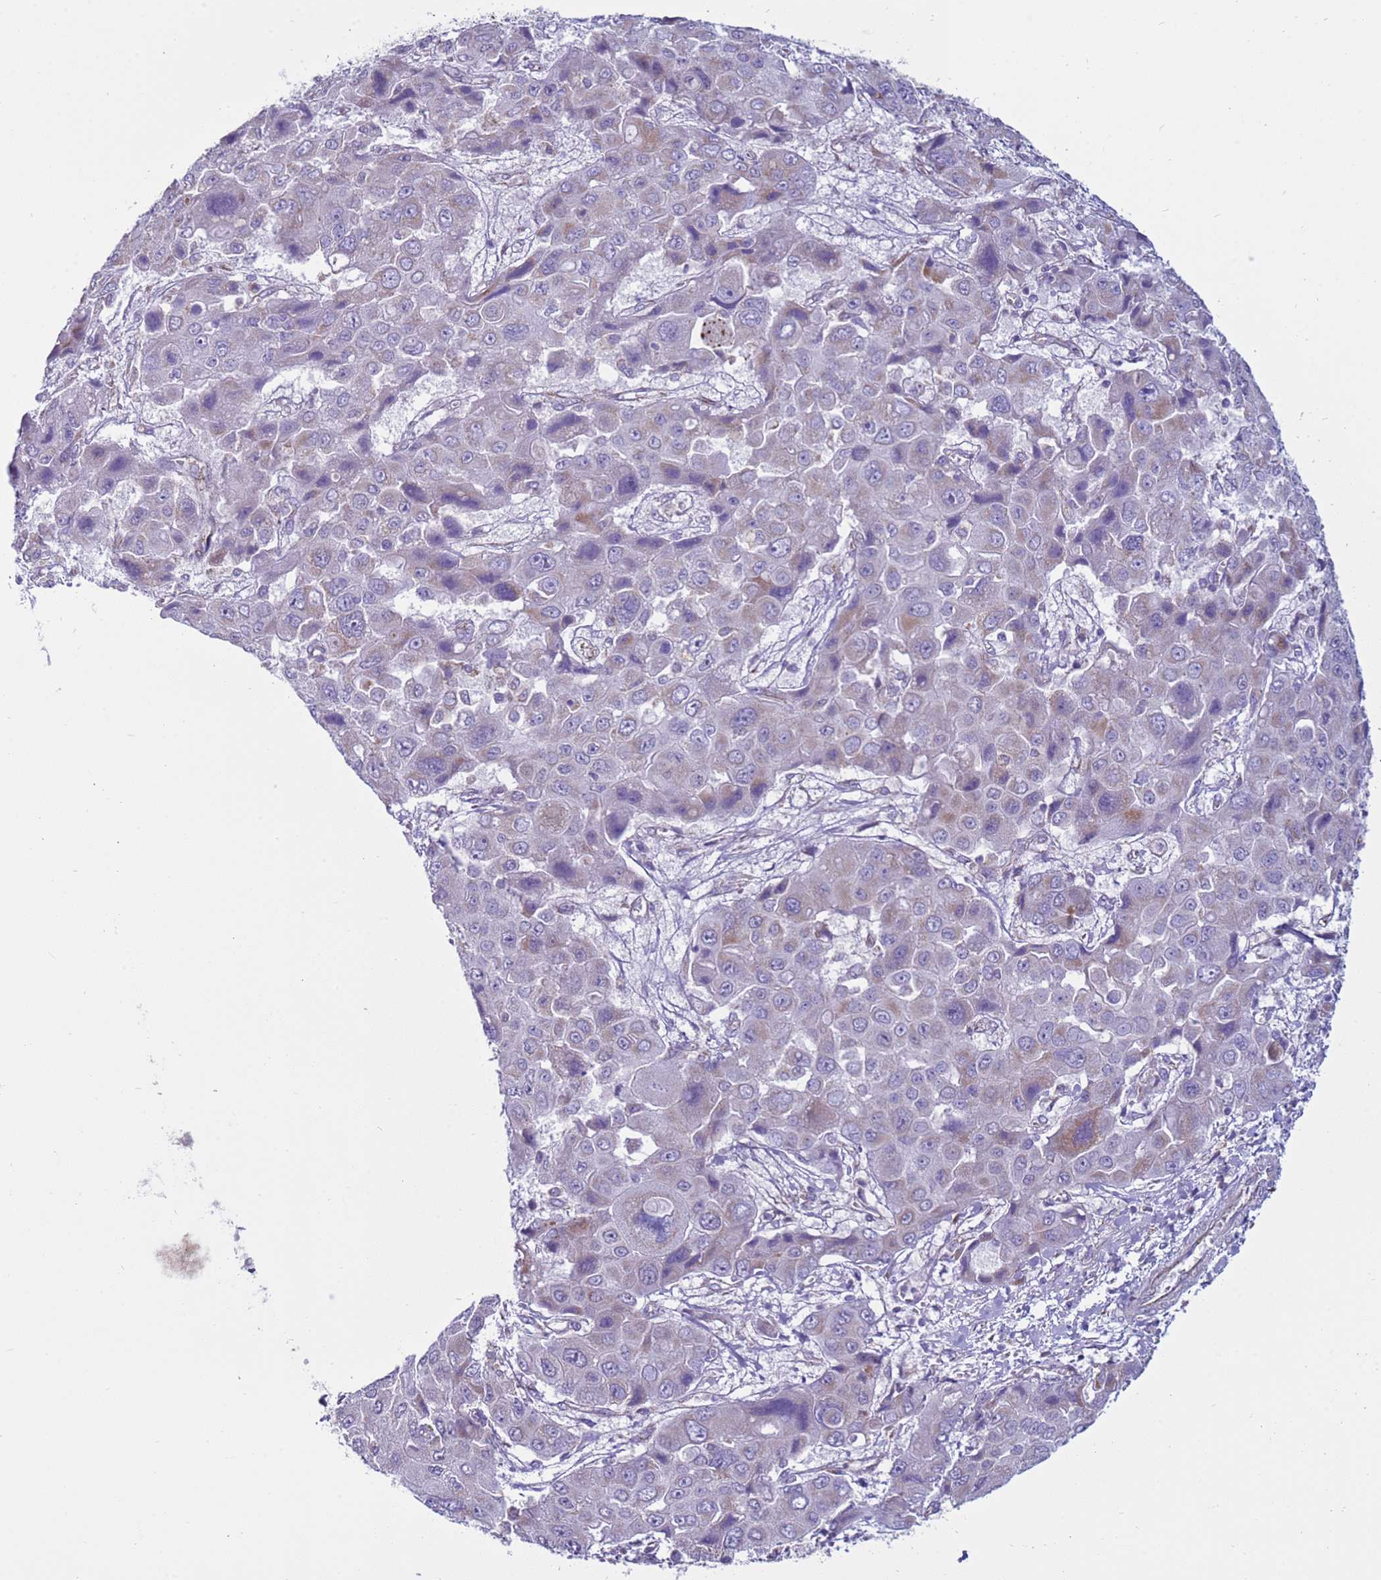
{"staining": {"intensity": "weak", "quantity": "<25%", "location": "cytoplasmic/membranous"}, "tissue": "liver cancer", "cell_type": "Tumor cells", "image_type": "cancer", "snomed": [{"axis": "morphology", "description": "Cholangiocarcinoma"}, {"axis": "topography", "description": "Liver"}], "caption": "Tumor cells show no significant expression in liver cancer. Nuclei are stained in blue.", "gene": "NCALD", "patient": {"sex": "male", "age": 67}}